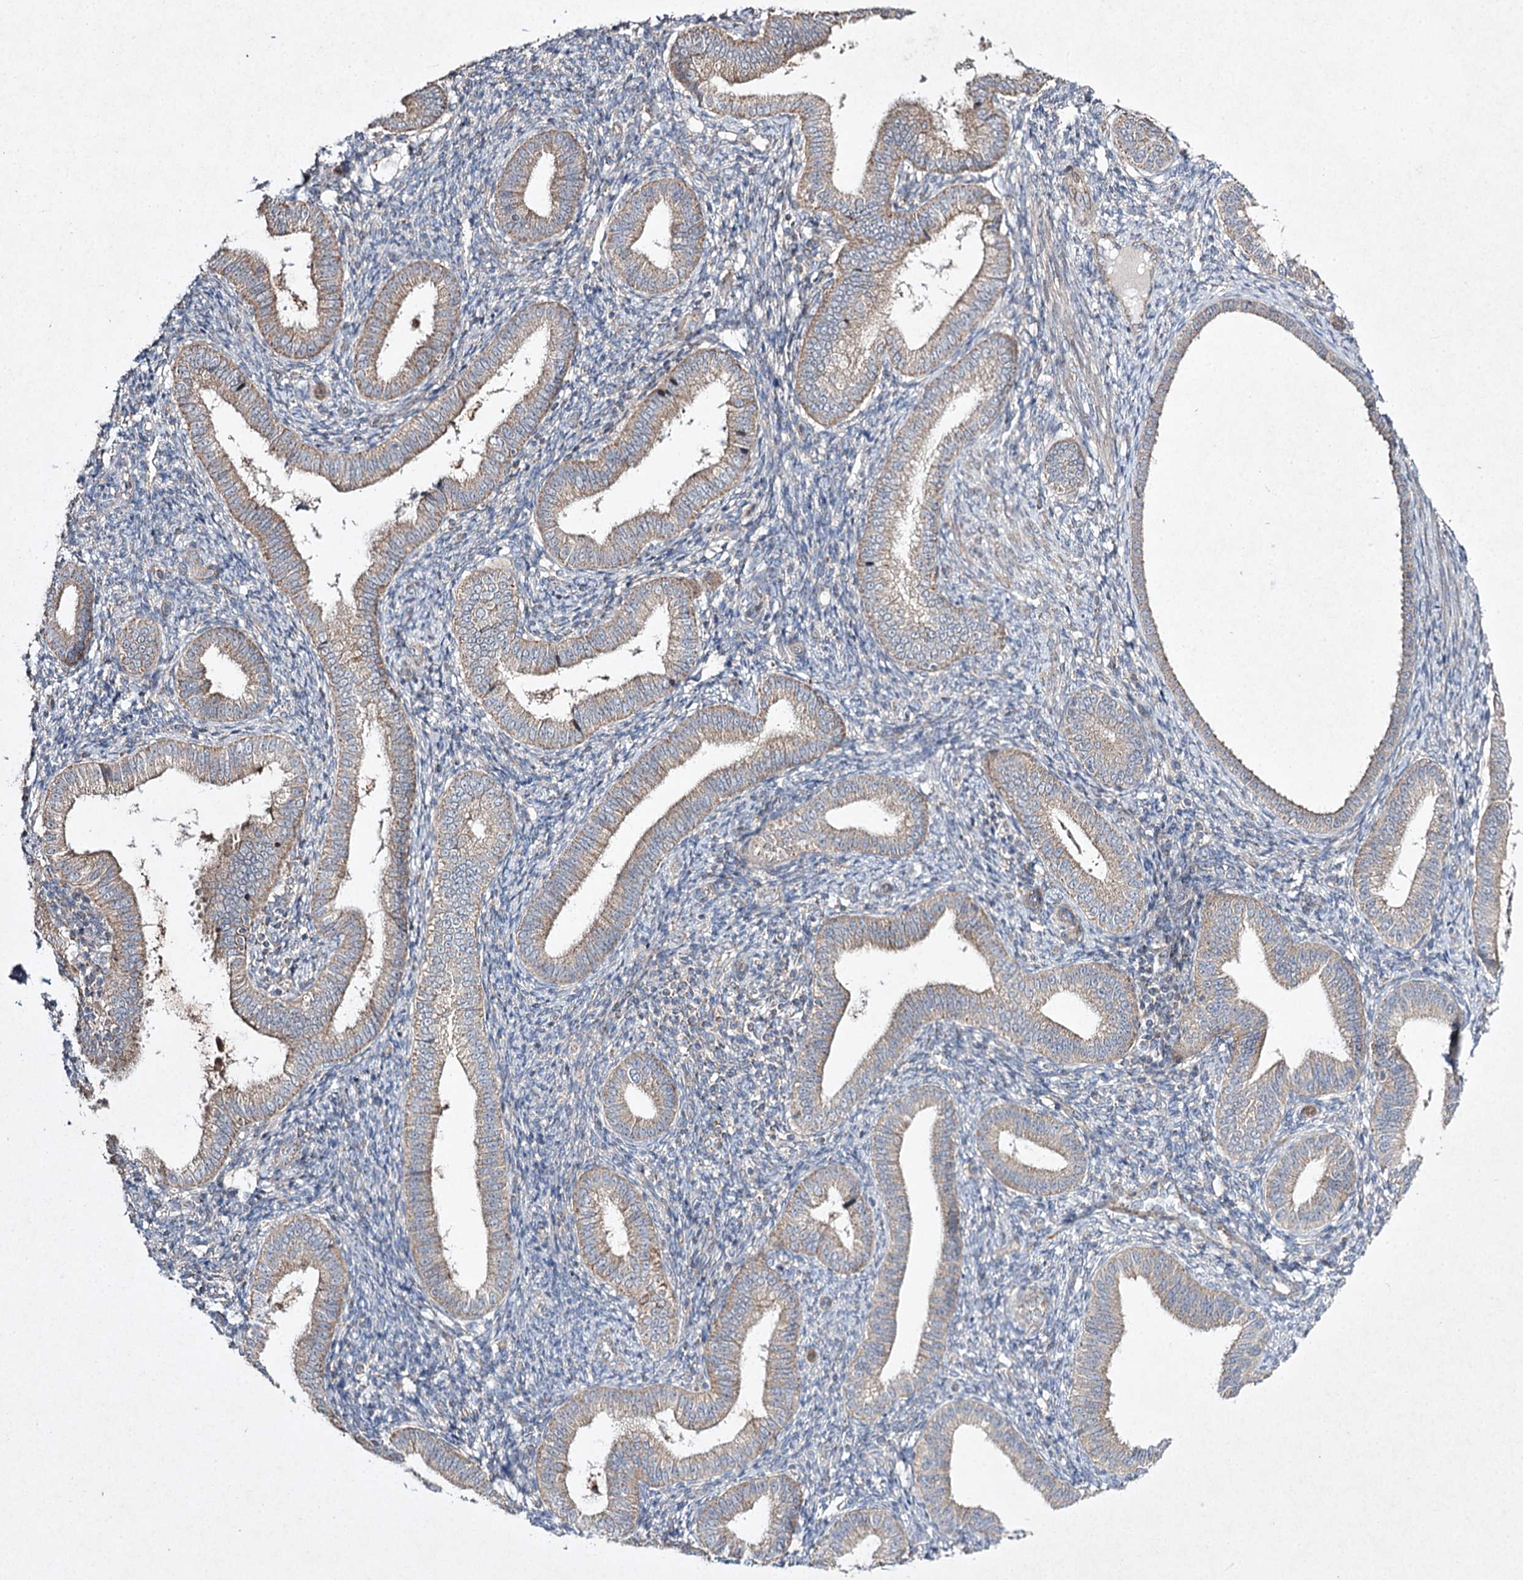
{"staining": {"intensity": "weak", "quantity": "<25%", "location": "cytoplasmic/membranous"}, "tissue": "endometrium", "cell_type": "Cells in endometrial stroma", "image_type": "normal", "snomed": [{"axis": "morphology", "description": "Normal tissue, NOS"}, {"axis": "topography", "description": "Endometrium"}], "caption": "A micrograph of human endometrium is negative for staining in cells in endometrial stroma. (Stains: DAB (3,3'-diaminobenzidine) immunohistochemistry (IHC) with hematoxylin counter stain, Microscopy: brightfield microscopy at high magnification).", "gene": "FANCL", "patient": {"sex": "female", "age": 39}}